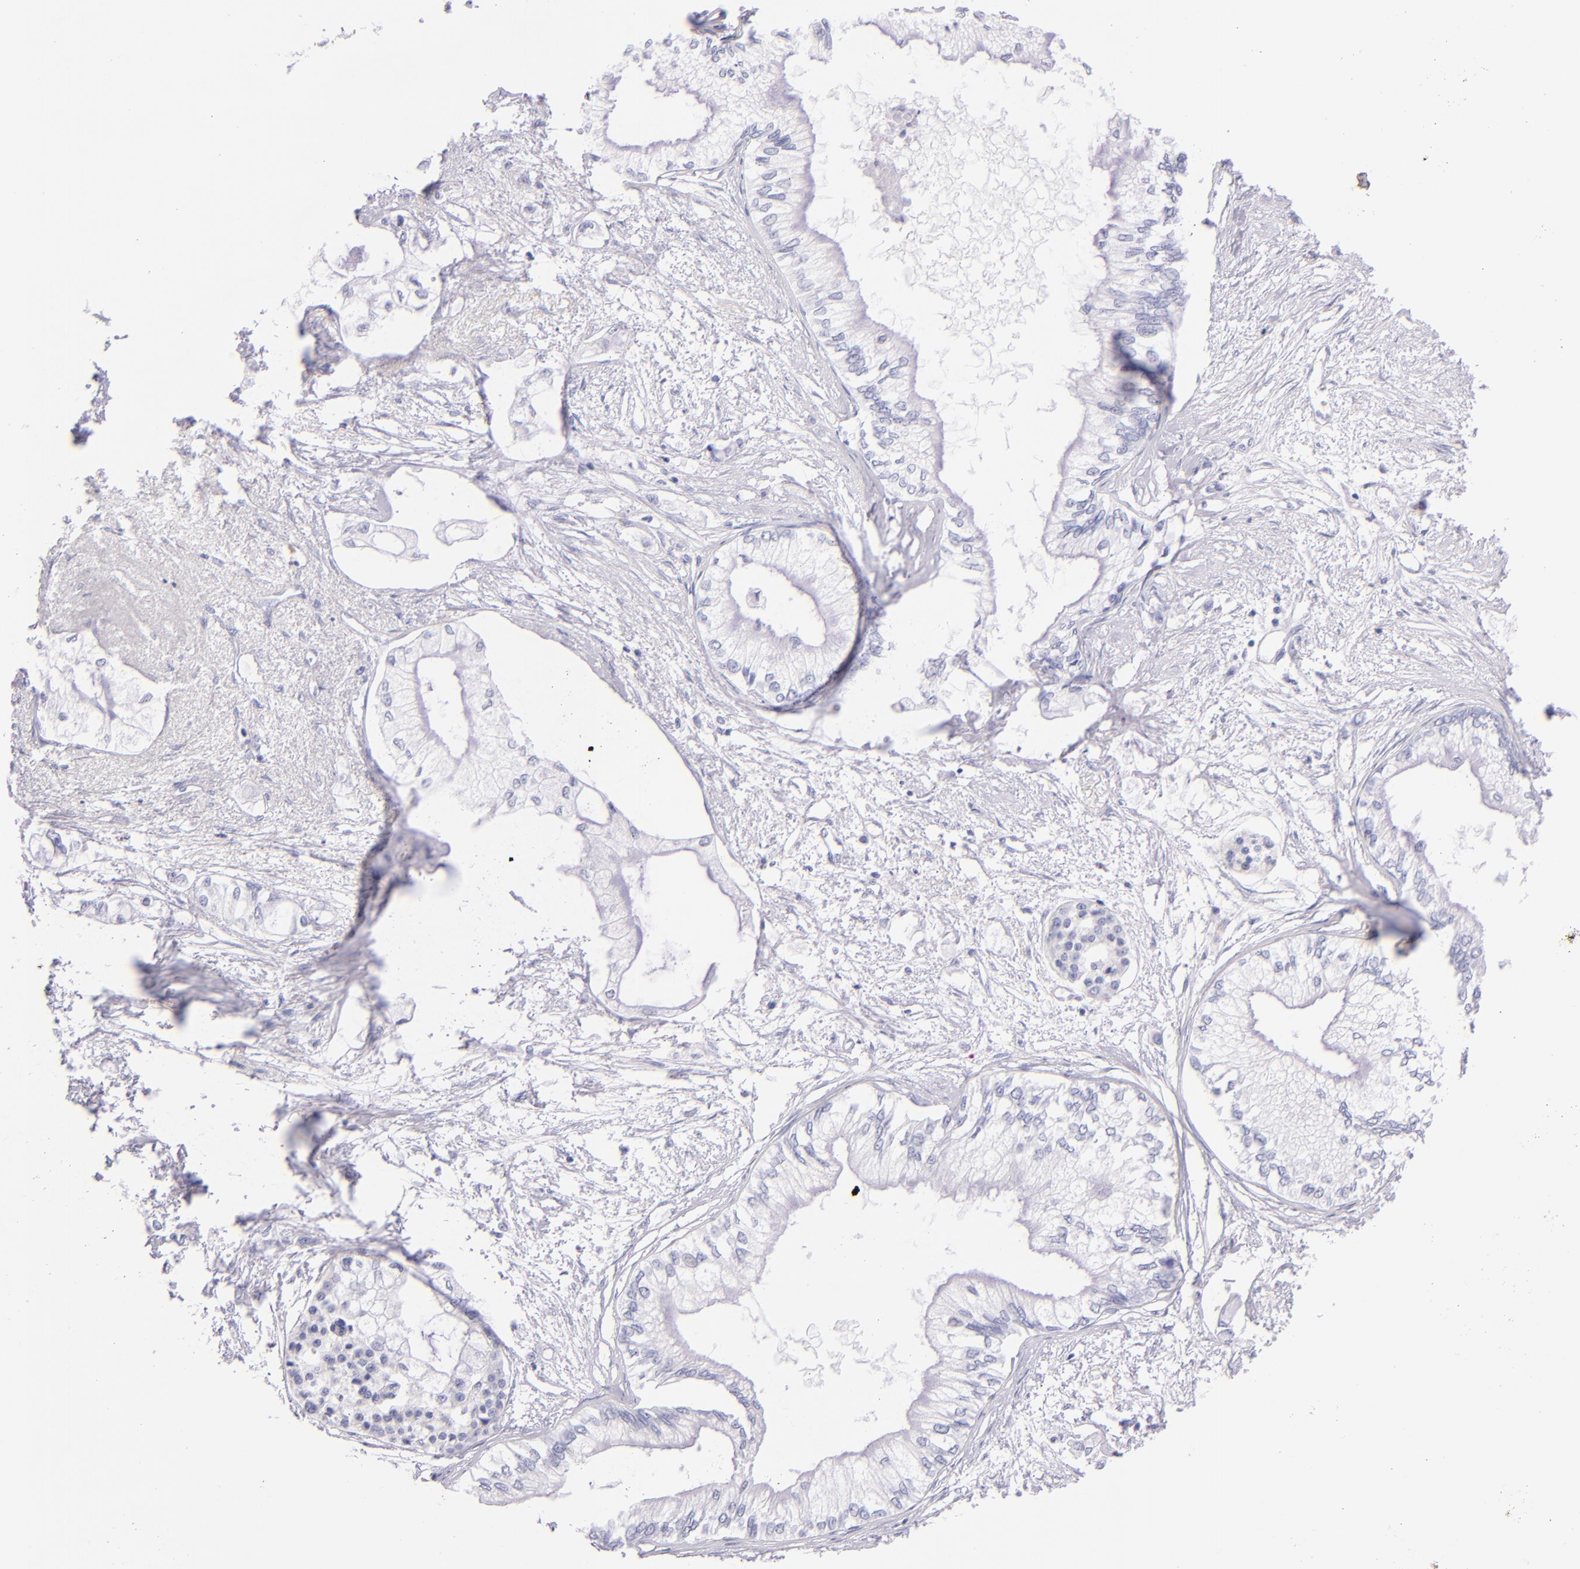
{"staining": {"intensity": "negative", "quantity": "none", "location": "none"}, "tissue": "pancreatic cancer", "cell_type": "Tumor cells", "image_type": "cancer", "snomed": [{"axis": "morphology", "description": "Adenocarcinoma, NOS"}, {"axis": "topography", "description": "Pancreas"}], "caption": "IHC of pancreatic cancer exhibits no staining in tumor cells.", "gene": "SDC1", "patient": {"sex": "male", "age": 79}}